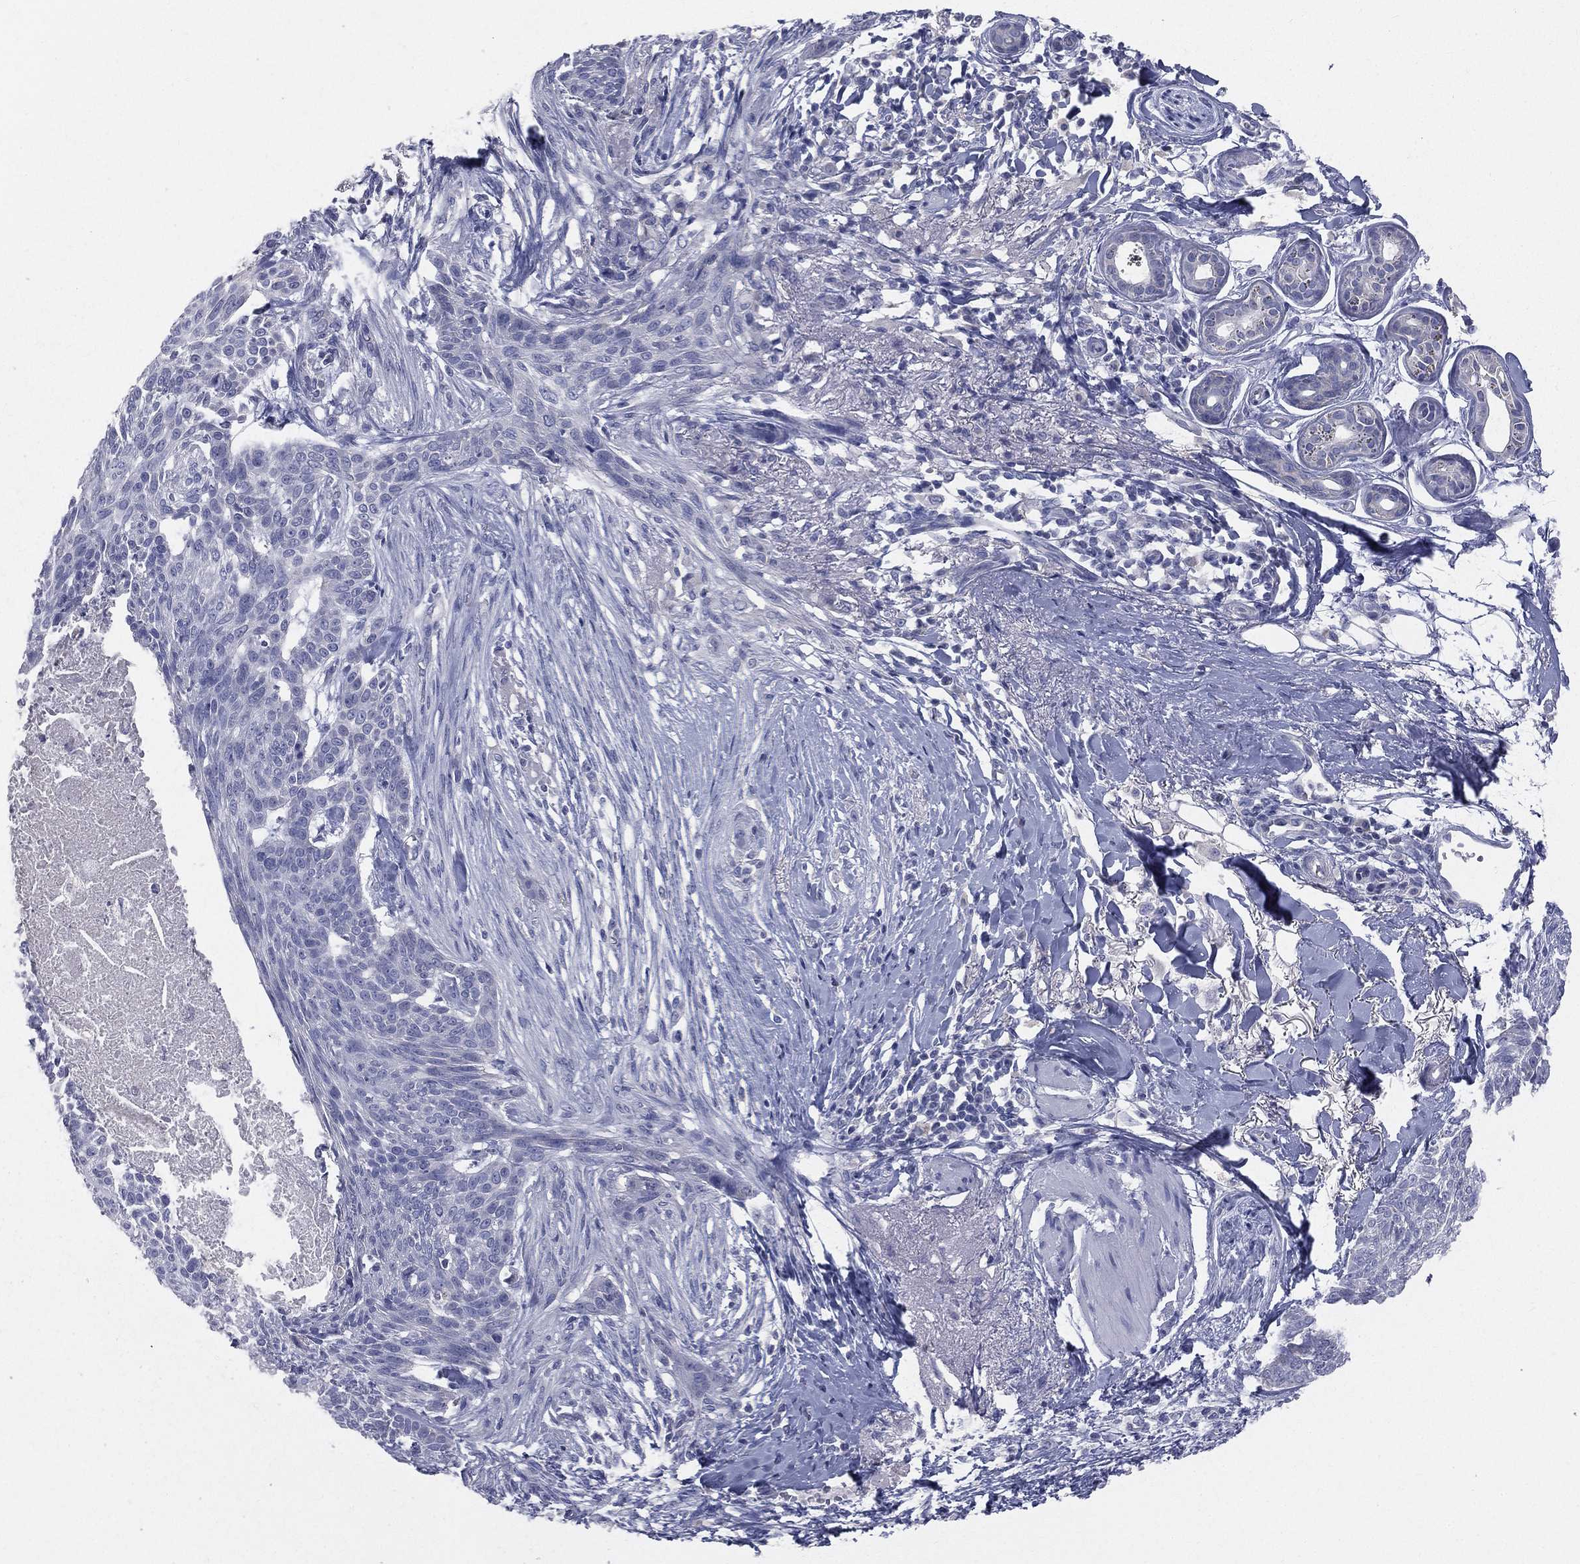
{"staining": {"intensity": "negative", "quantity": "none", "location": "none"}, "tissue": "skin cancer", "cell_type": "Tumor cells", "image_type": "cancer", "snomed": [{"axis": "morphology", "description": "Normal tissue, NOS"}, {"axis": "morphology", "description": "Basal cell carcinoma"}, {"axis": "topography", "description": "Skin"}], "caption": "A micrograph of basal cell carcinoma (skin) stained for a protein exhibits no brown staining in tumor cells. (DAB (3,3'-diaminobenzidine) immunohistochemistry (IHC) visualized using brightfield microscopy, high magnification).", "gene": "STK31", "patient": {"sex": "male", "age": 84}}